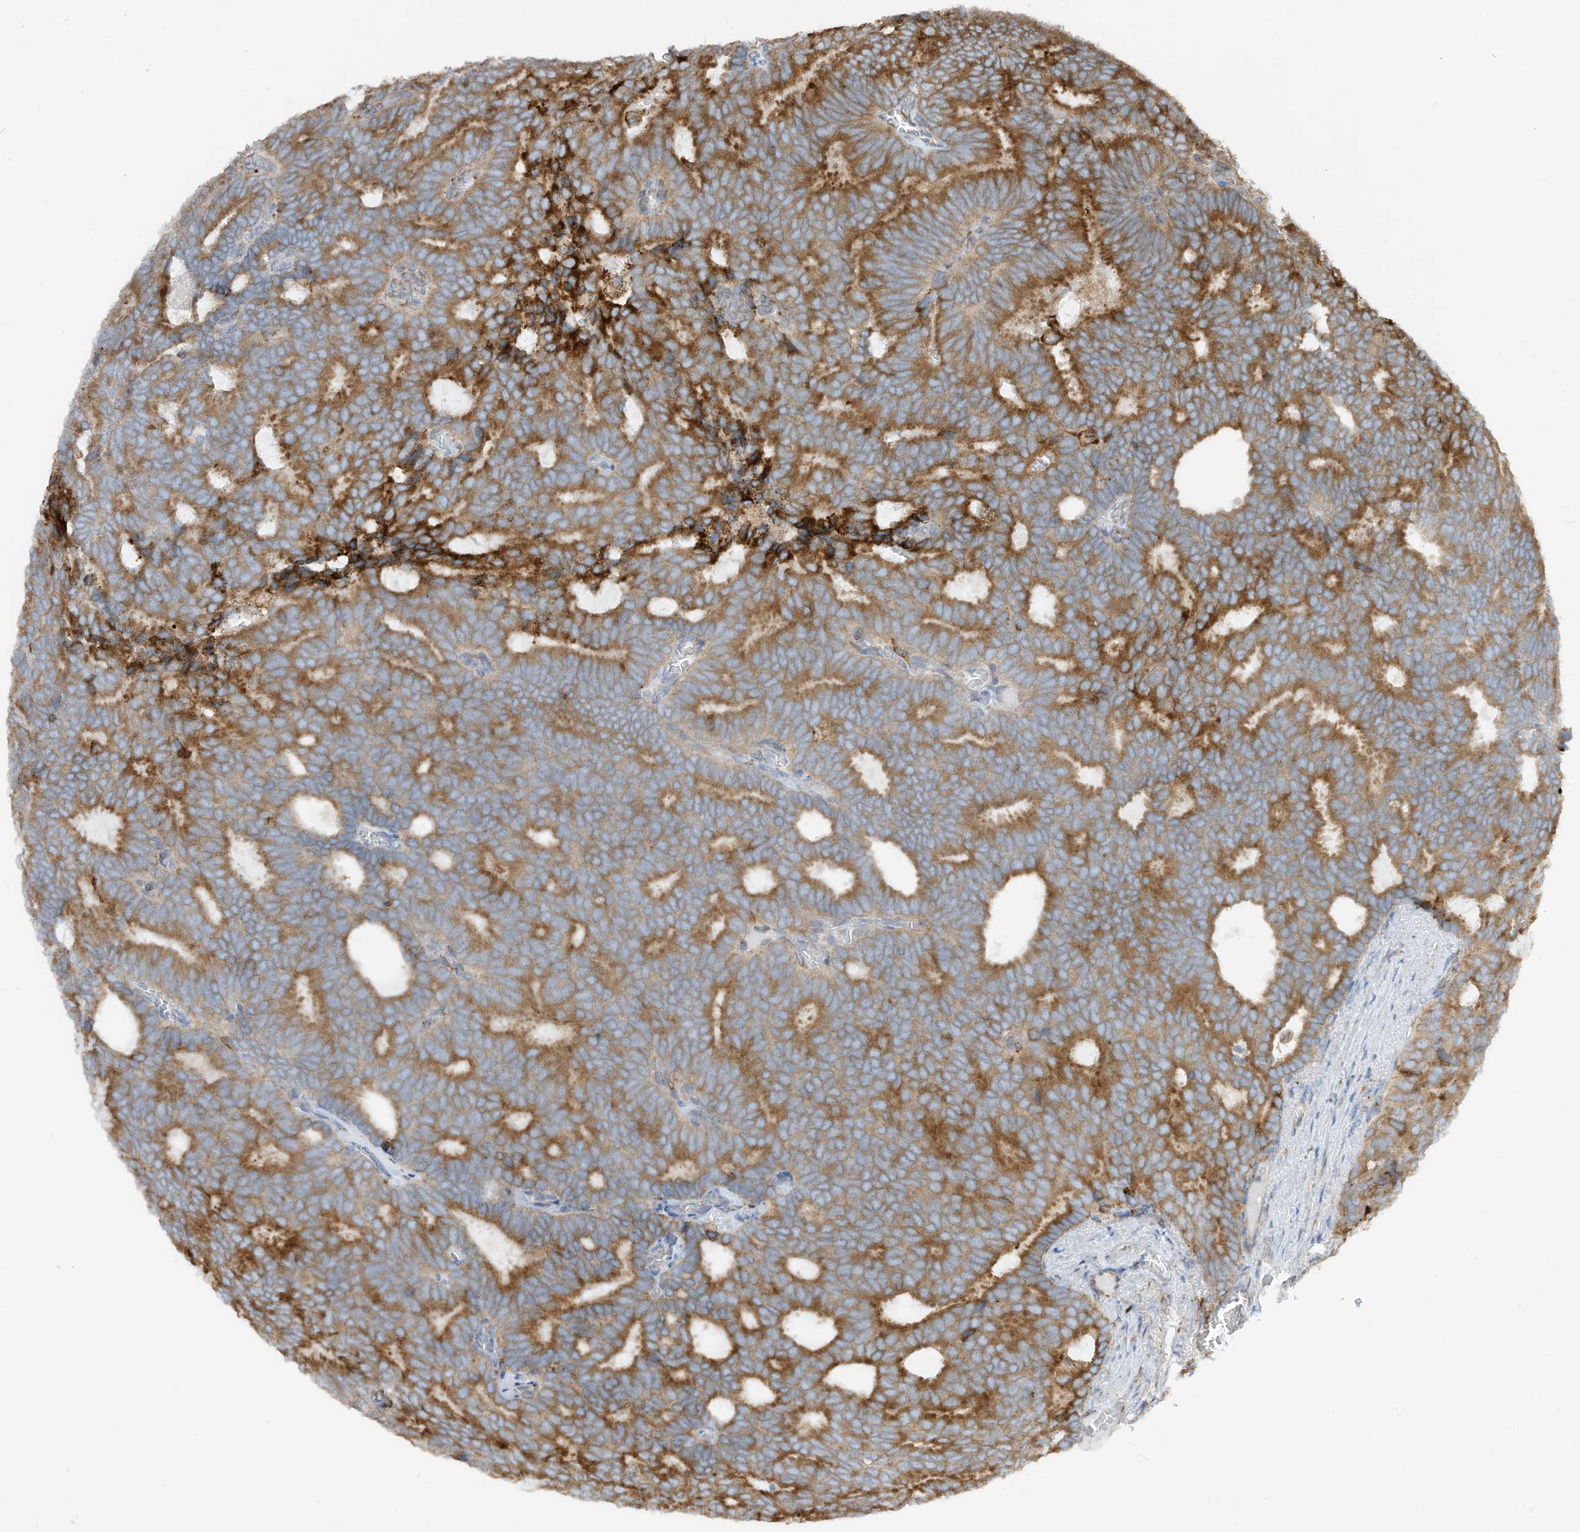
{"staining": {"intensity": "moderate", "quantity": ">75%", "location": "cytoplasmic/membranous"}, "tissue": "prostate cancer", "cell_type": "Tumor cells", "image_type": "cancer", "snomed": [{"axis": "morphology", "description": "Adenocarcinoma, Low grade"}, {"axis": "topography", "description": "Prostate"}], "caption": "About >75% of tumor cells in human prostate cancer (adenocarcinoma (low-grade)) reveal moderate cytoplasmic/membranous protein expression as visualized by brown immunohistochemical staining.", "gene": "TRNAU1AP", "patient": {"sex": "male", "age": 71}}